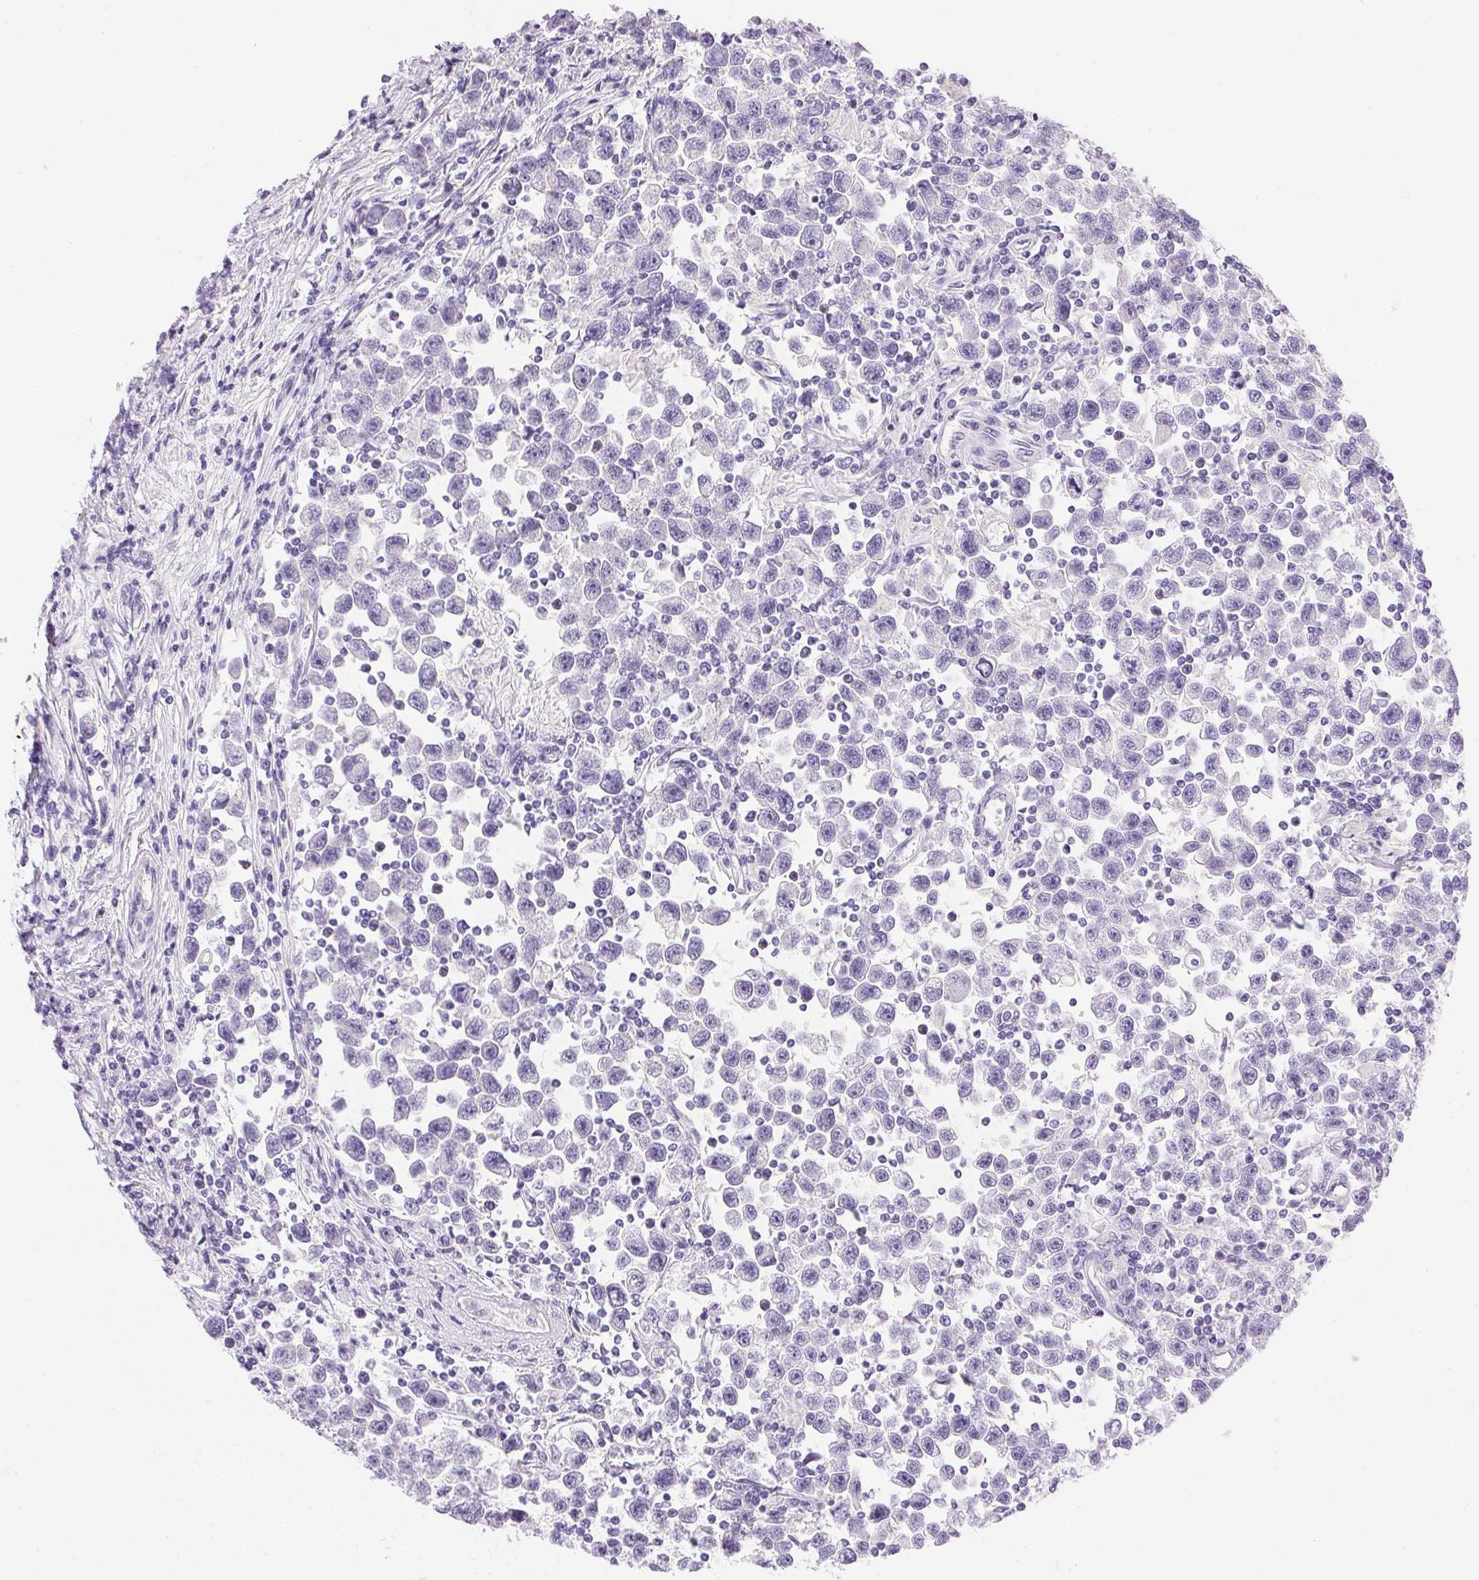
{"staining": {"intensity": "negative", "quantity": "none", "location": "none"}, "tissue": "testis cancer", "cell_type": "Tumor cells", "image_type": "cancer", "snomed": [{"axis": "morphology", "description": "Seminoma, NOS"}, {"axis": "topography", "description": "Testis"}], "caption": "DAB (3,3'-diaminobenzidine) immunohistochemical staining of testis seminoma reveals no significant positivity in tumor cells. Nuclei are stained in blue.", "gene": "ATP6V0A4", "patient": {"sex": "male", "age": 31}}